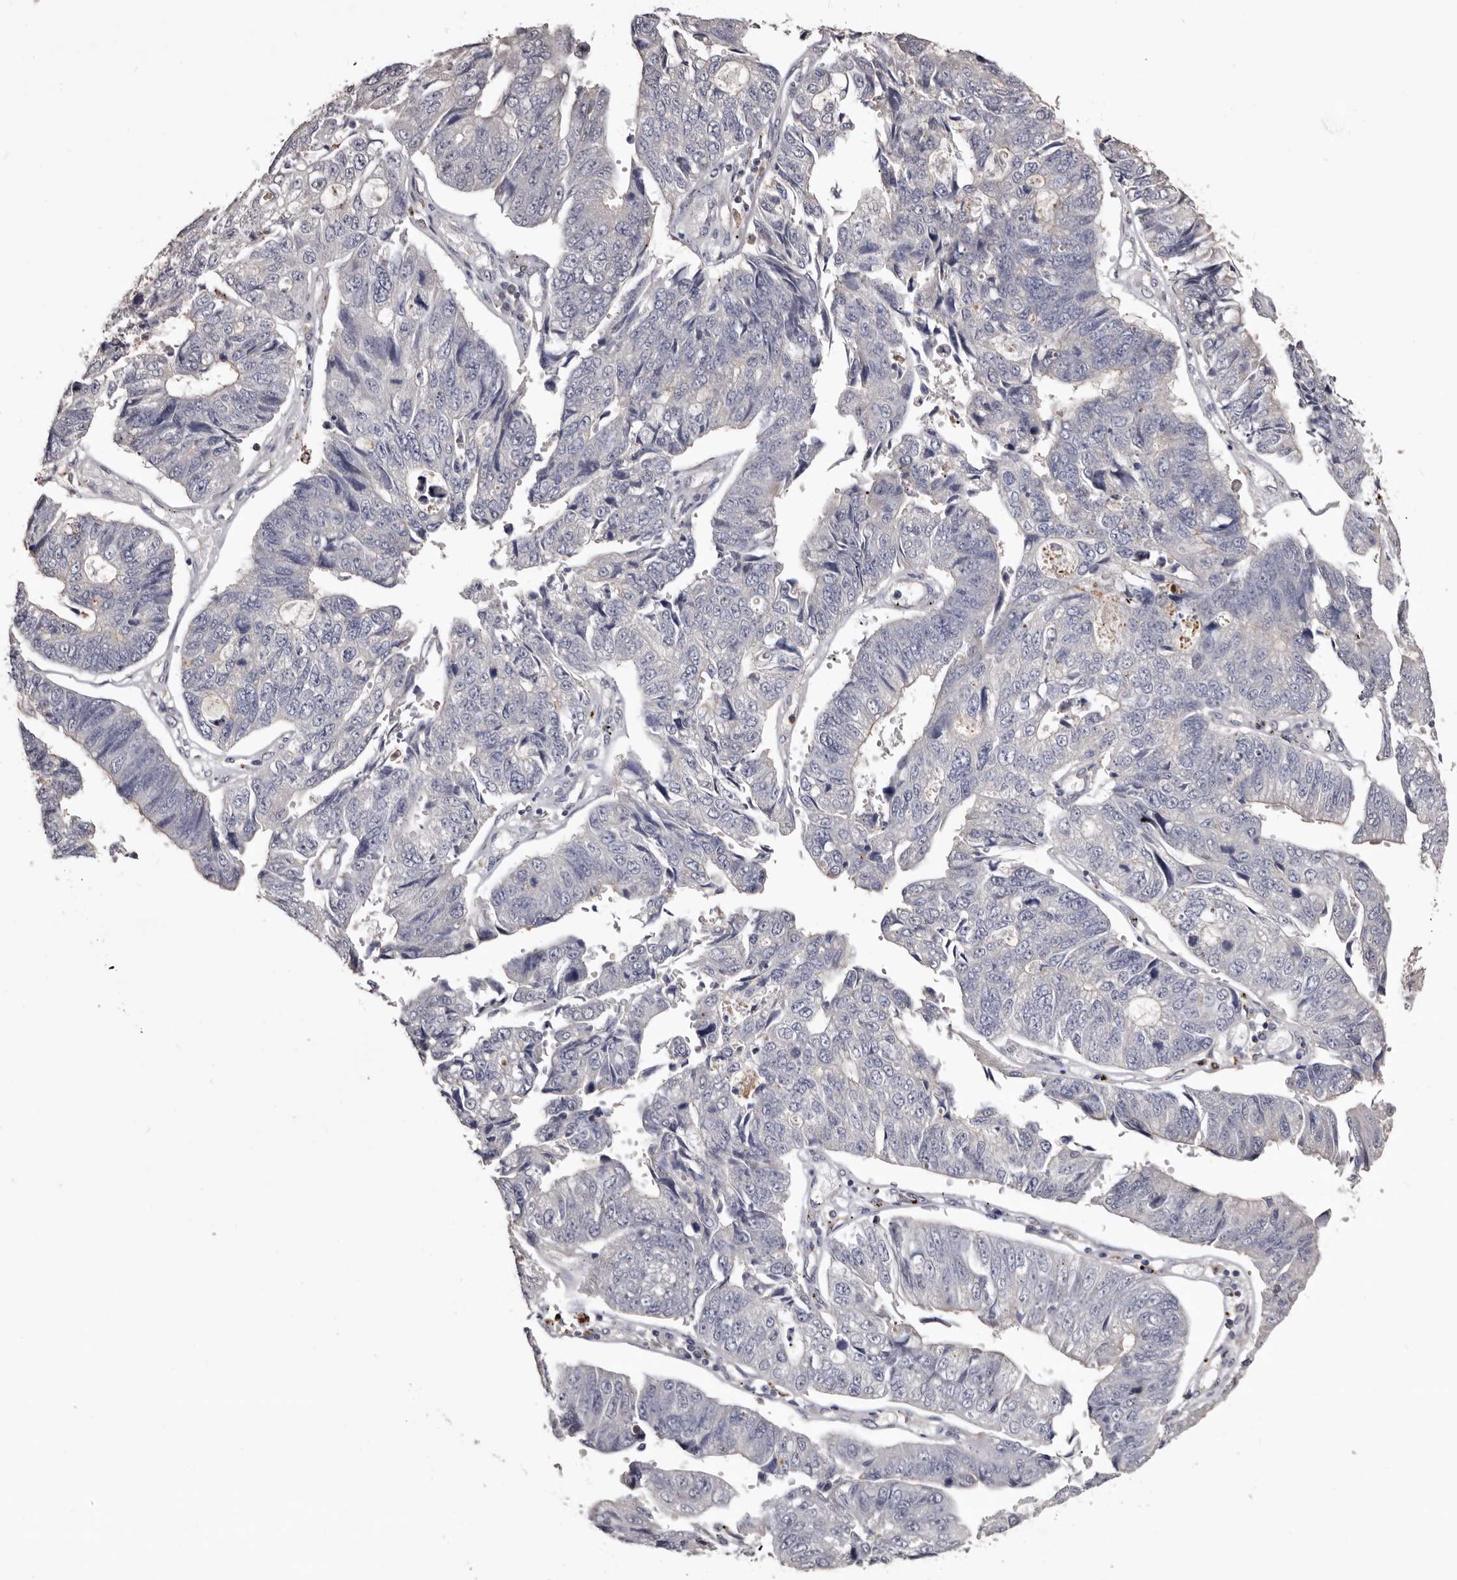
{"staining": {"intensity": "negative", "quantity": "none", "location": "none"}, "tissue": "stomach cancer", "cell_type": "Tumor cells", "image_type": "cancer", "snomed": [{"axis": "morphology", "description": "Adenocarcinoma, NOS"}, {"axis": "topography", "description": "Stomach"}], "caption": "A high-resolution micrograph shows immunohistochemistry (IHC) staining of stomach cancer, which demonstrates no significant positivity in tumor cells.", "gene": "SLC10A4", "patient": {"sex": "male", "age": 59}}